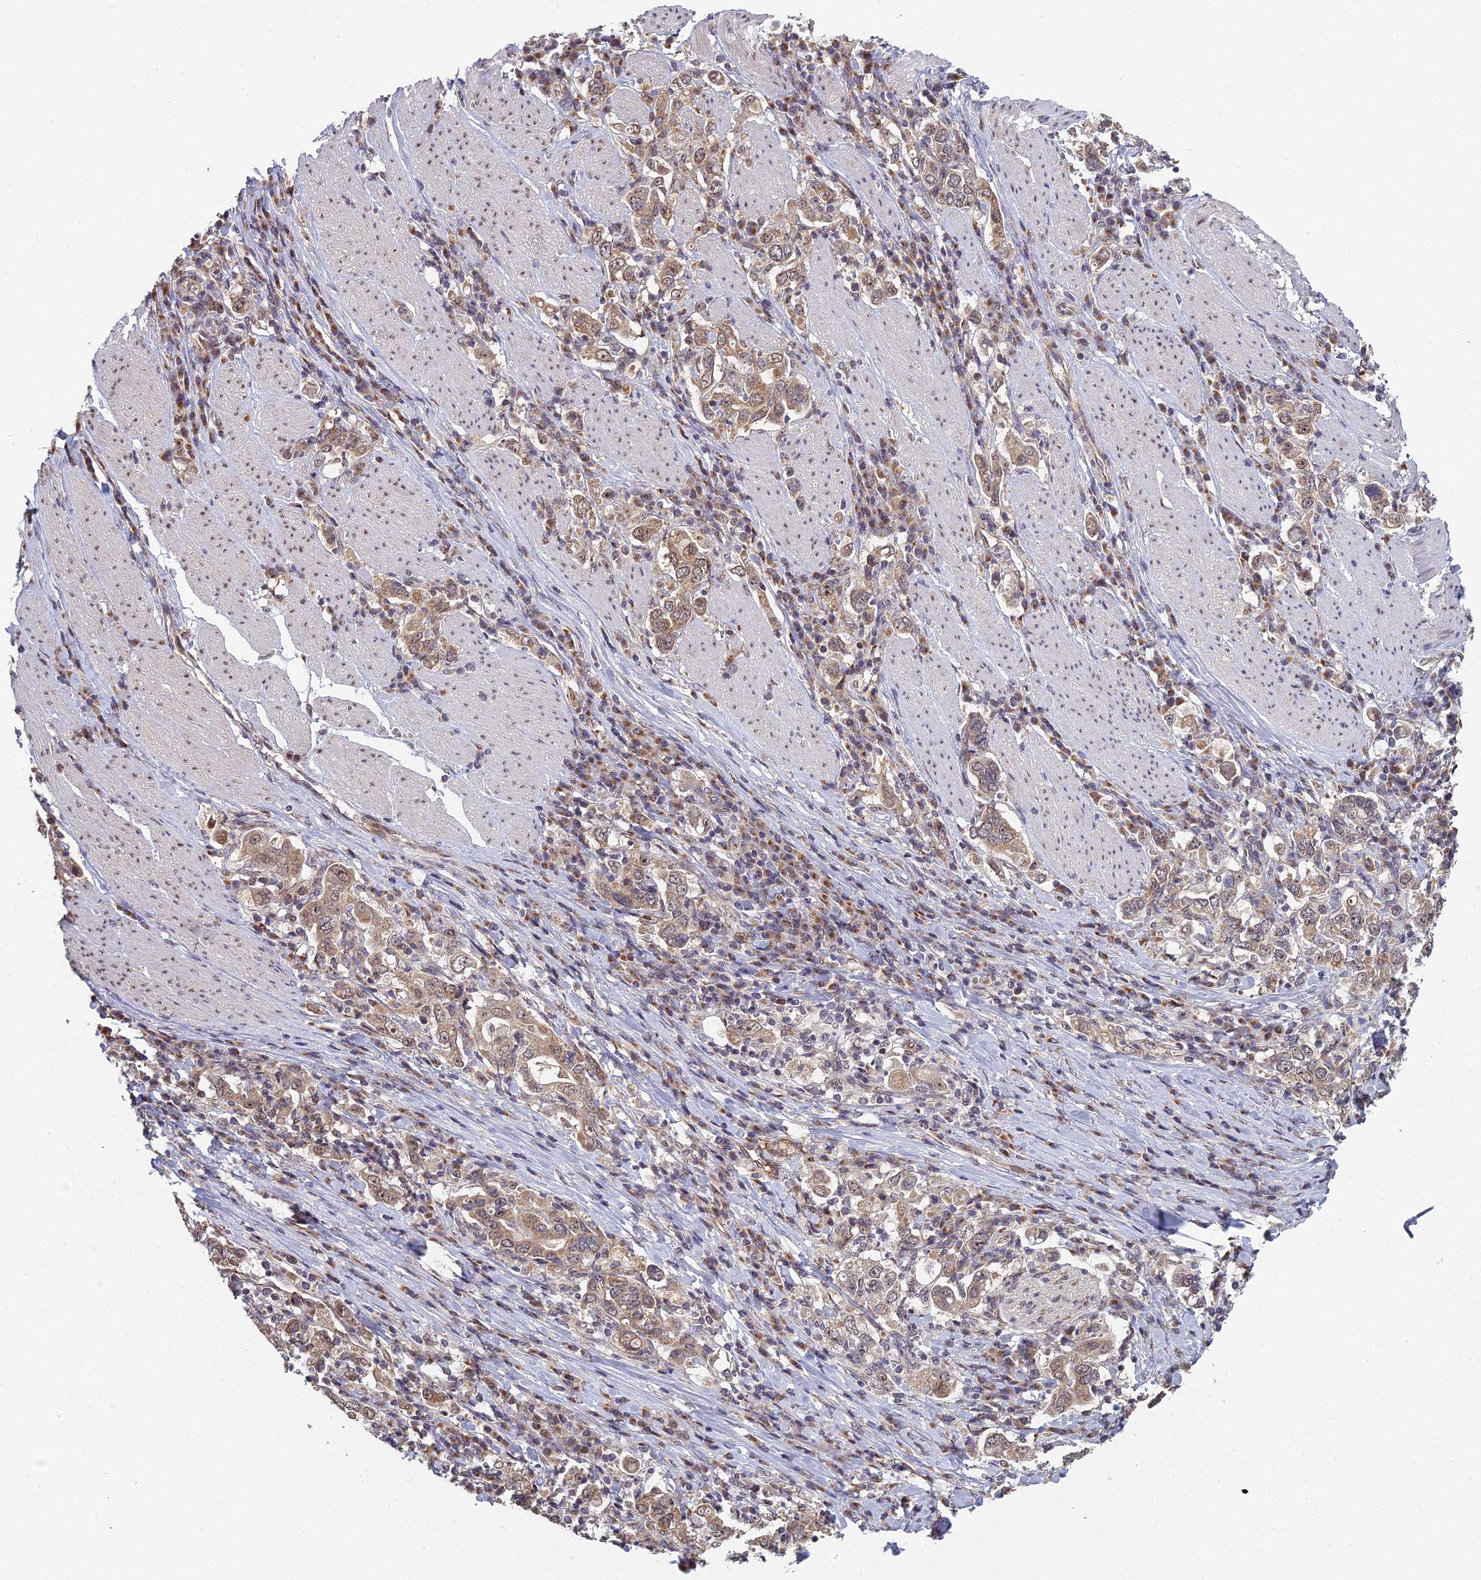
{"staining": {"intensity": "weak", "quantity": ">75%", "location": "cytoplasmic/membranous"}, "tissue": "stomach cancer", "cell_type": "Tumor cells", "image_type": "cancer", "snomed": [{"axis": "morphology", "description": "Adenocarcinoma, NOS"}, {"axis": "topography", "description": "Stomach, upper"}], "caption": "Brown immunohistochemical staining in adenocarcinoma (stomach) reveals weak cytoplasmic/membranous staining in approximately >75% of tumor cells.", "gene": "MEOX1", "patient": {"sex": "male", "age": 62}}